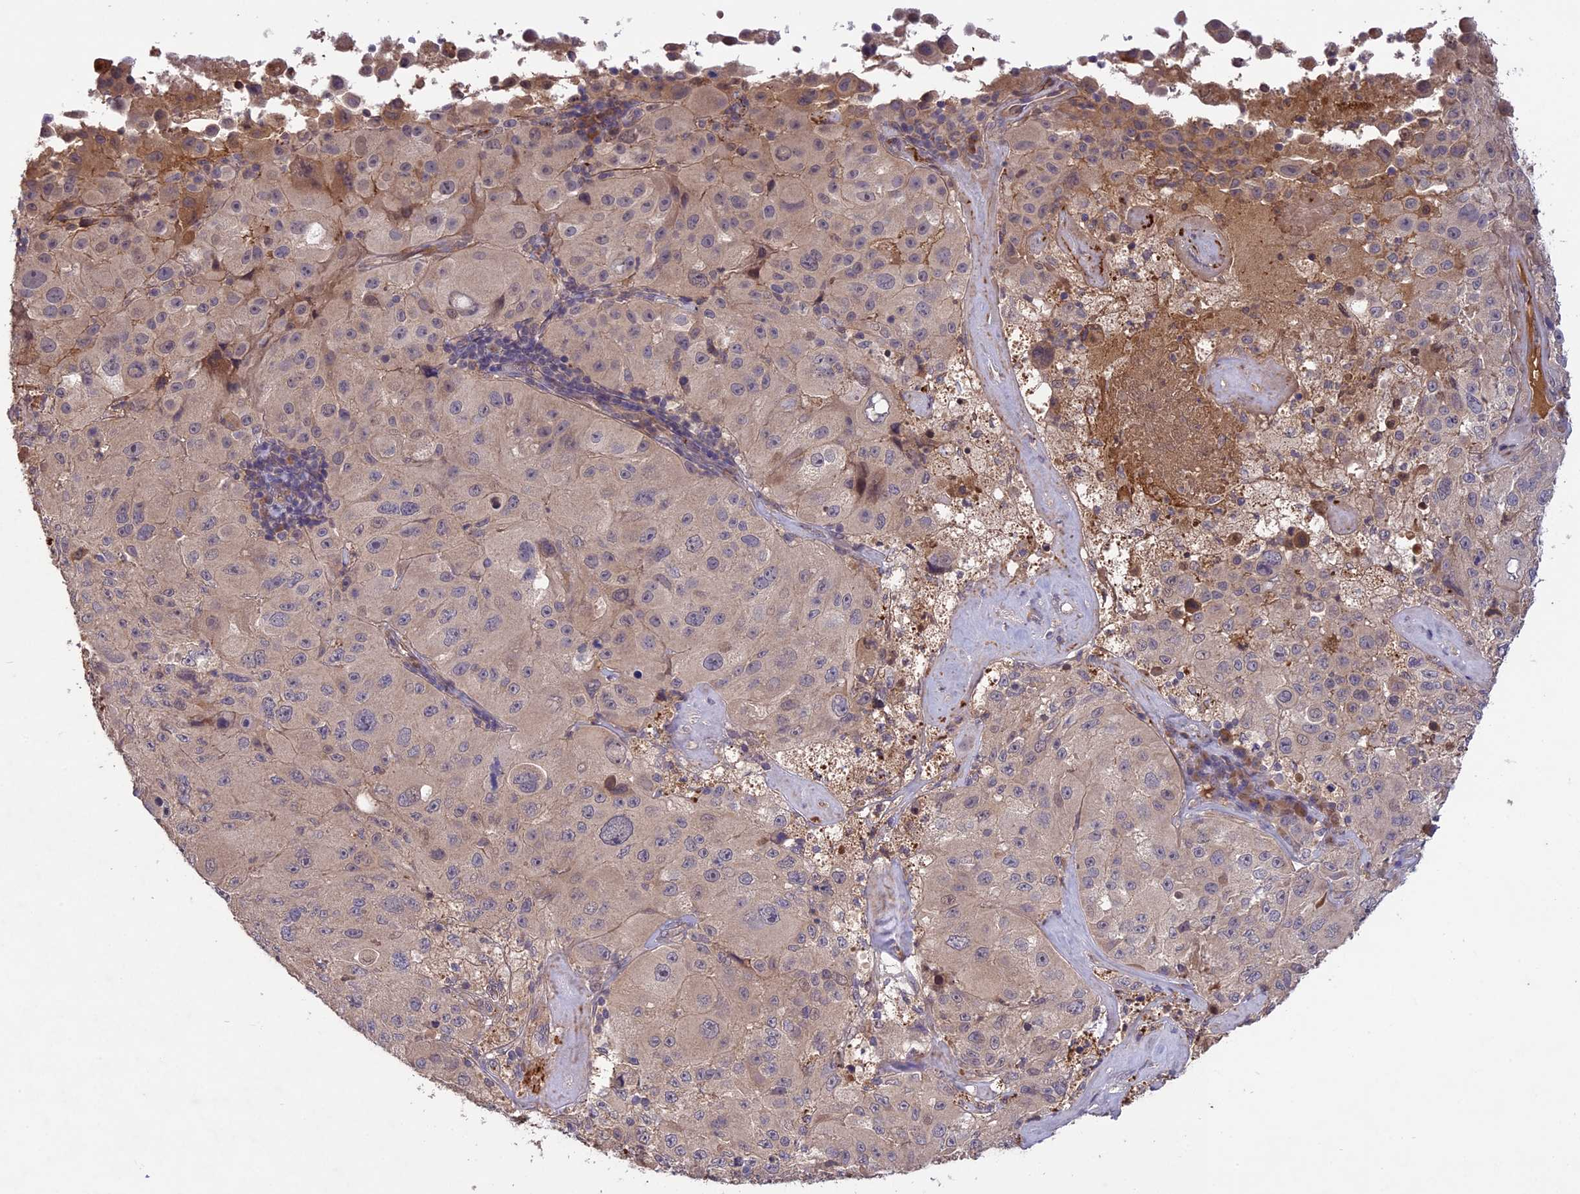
{"staining": {"intensity": "negative", "quantity": "none", "location": "none"}, "tissue": "melanoma", "cell_type": "Tumor cells", "image_type": "cancer", "snomed": [{"axis": "morphology", "description": "Malignant melanoma, Metastatic site"}, {"axis": "topography", "description": "Lymph node"}], "caption": "Immunohistochemistry photomicrograph of human melanoma stained for a protein (brown), which reveals no positivity in tumor cells. (DAB (3,3'-diaminobenzidine) IHC with hematoxylin counter stain).", "gene": "ADO", "patient": {"sex": "male", "age": 62}}